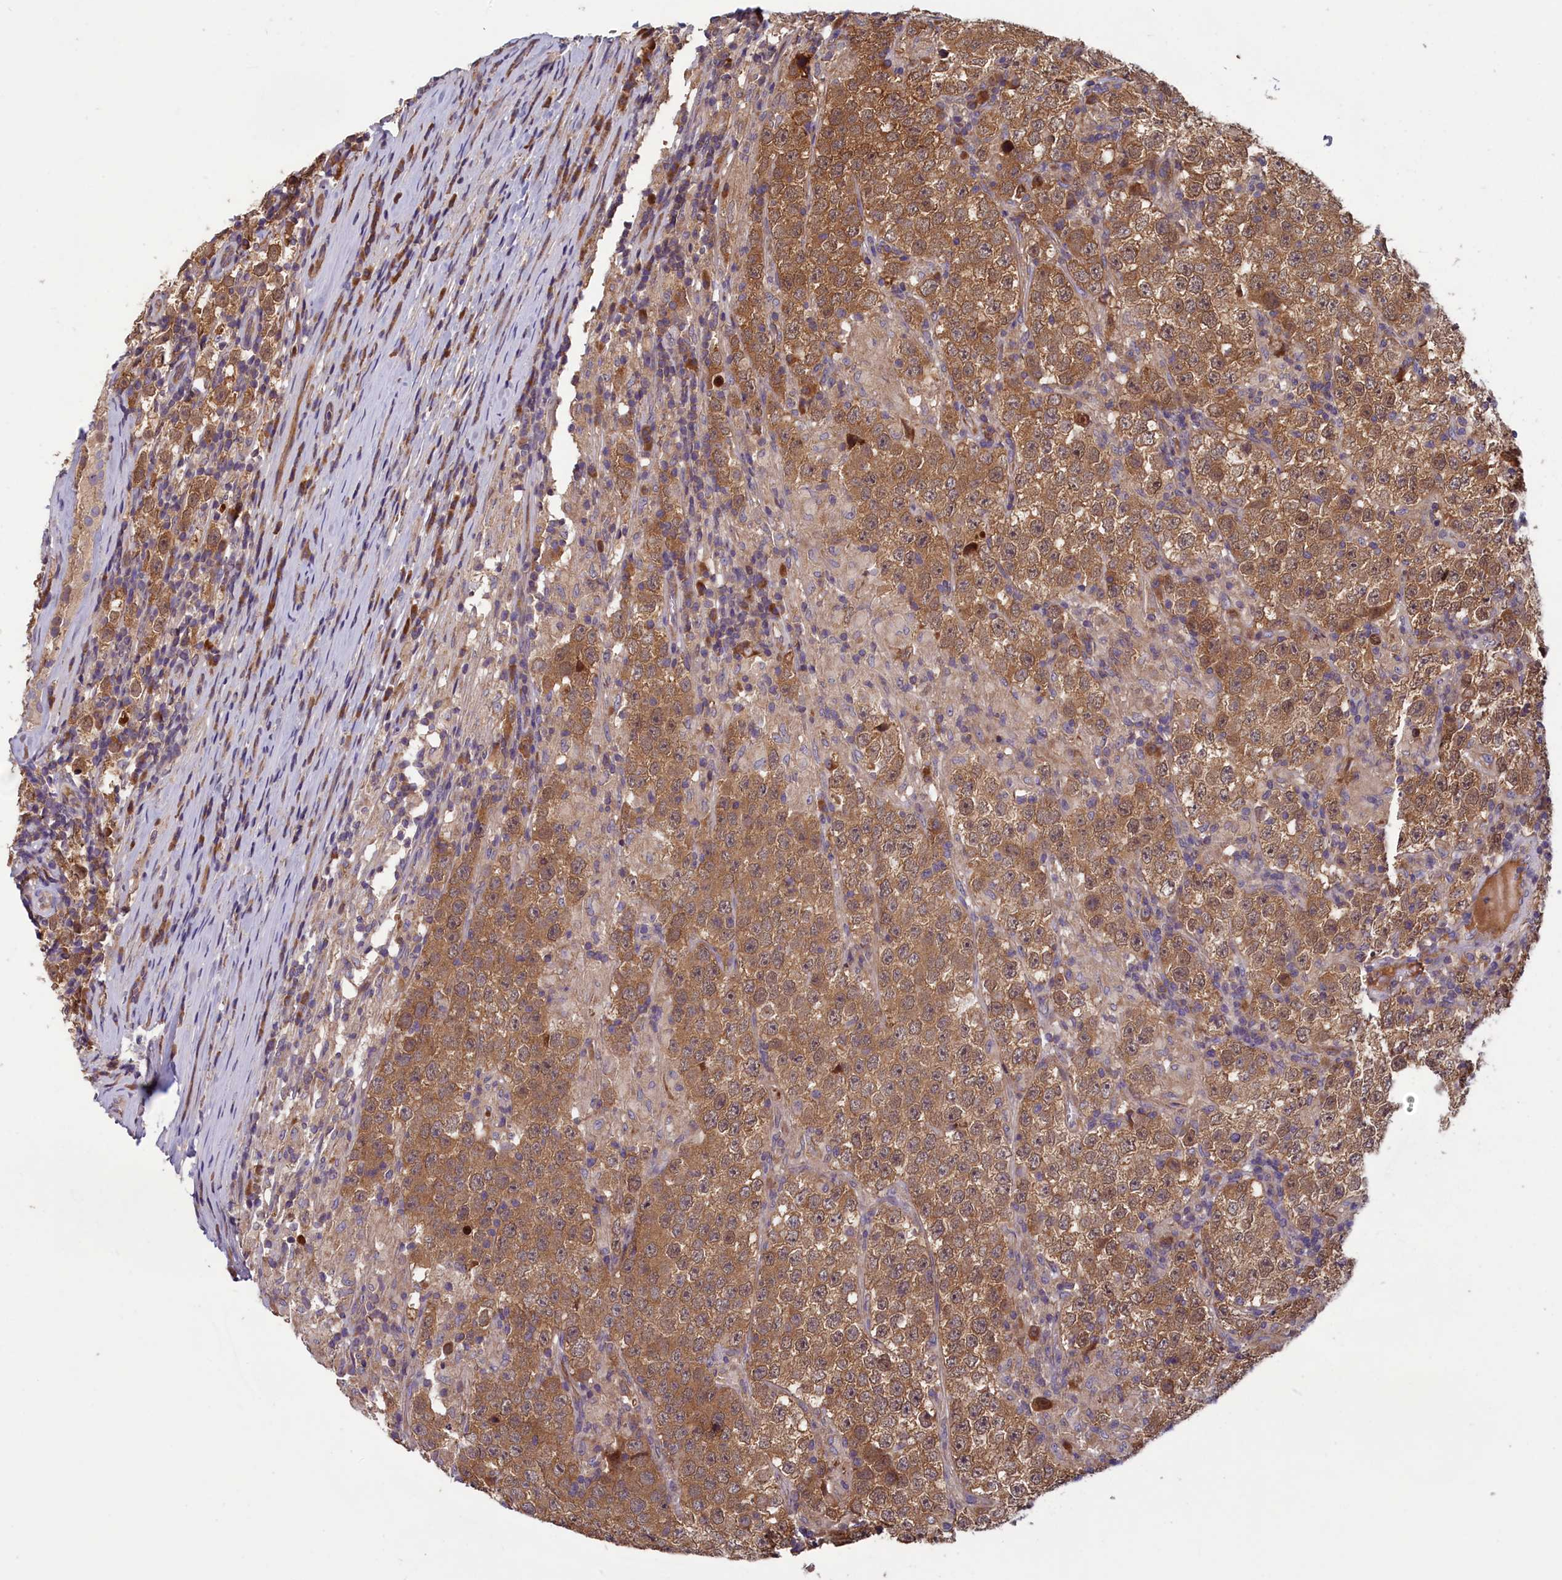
{"staining": {"intensity": "moderate", "quantity": ">75%", "location": "cytoplasmic/membranous"}, "tissue": "testis cancer", "cell_type": "Tumor cells", "image_type": "cancer", "snomed": [{"axis": "morphology", "description": "Normal tissue, NOS"}, {"axis": "morphology", "description": "Urothelial carcinoma, High grade"}, {"axis": "morphology", "description": "Seminoma, NOS"}, {"axis": "morphology", "description": "Carcinoma, Embryonal, NOS"}, {"axis": "topography", "description": "Urinary bladder"}, {"axis": "topography", "description": "Testis"}], "caption": "IHC (DAB) staining of human testis high-grade urothelial carcinoma displays moderate cytoplasmic/membranous protein expression in approximately >75% of tumor cells.", "gene": "CCDC15", "patient": {"sex": "male", "age": 41}}